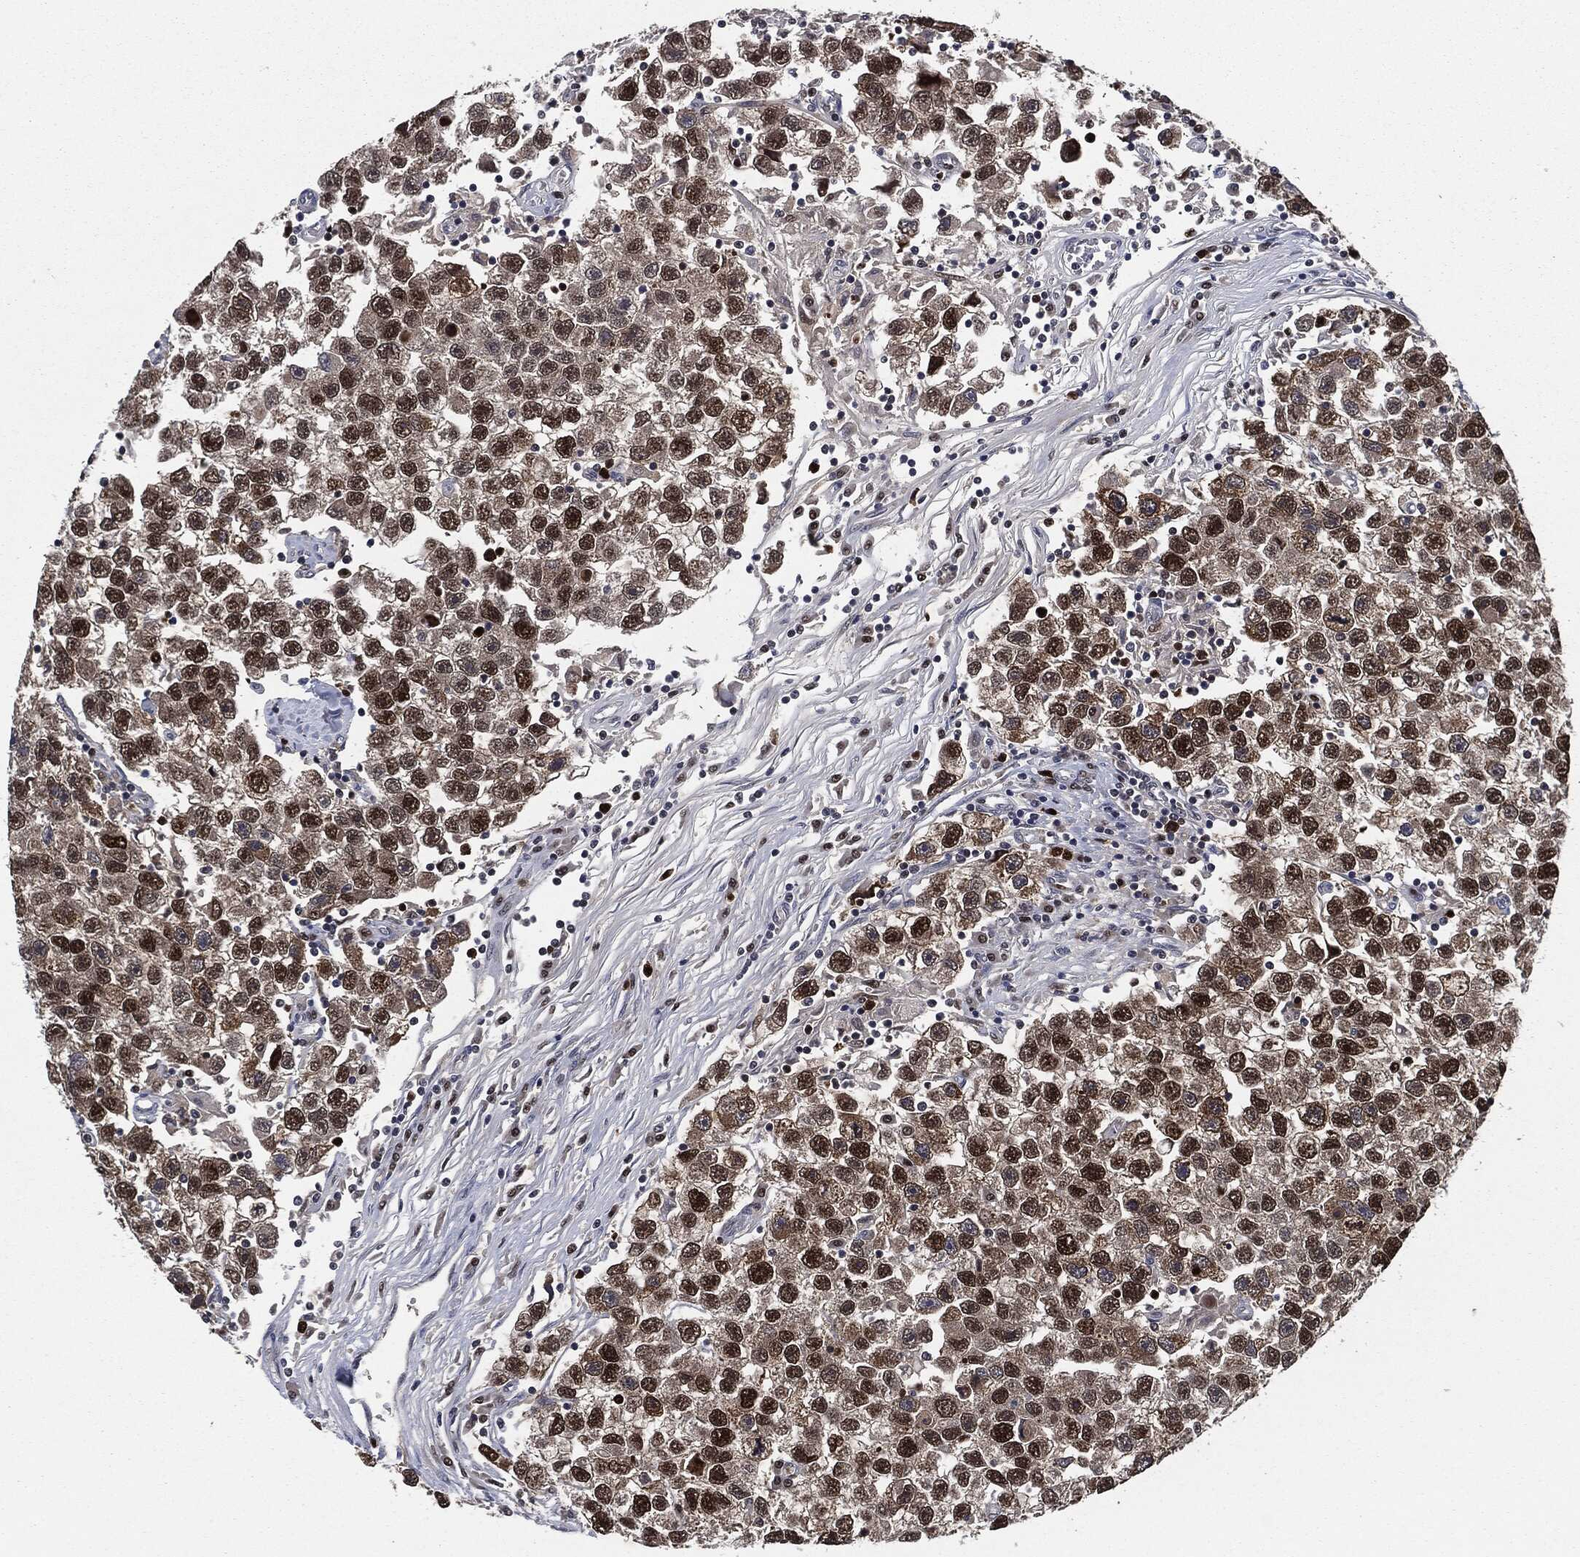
{"staining": {"intensity": "strong", "quantity": ">75%", "location": "nuclear"}, "tissue": "testis cancer", "cell_type": "Tumor cells", "image_type": "cancer", "snomed": [{"axis": "morphology", "description": "Seminoma, NOS"}, {"axis": "topography", "description": "Testis"}], "caption": "This is an image of immunohistochemistry staining of testis seminoma, which shows strong expression in the nuclear of tumor cells.", "gene": "PCNA", "patient": {"sex": "male", "age": 26}}